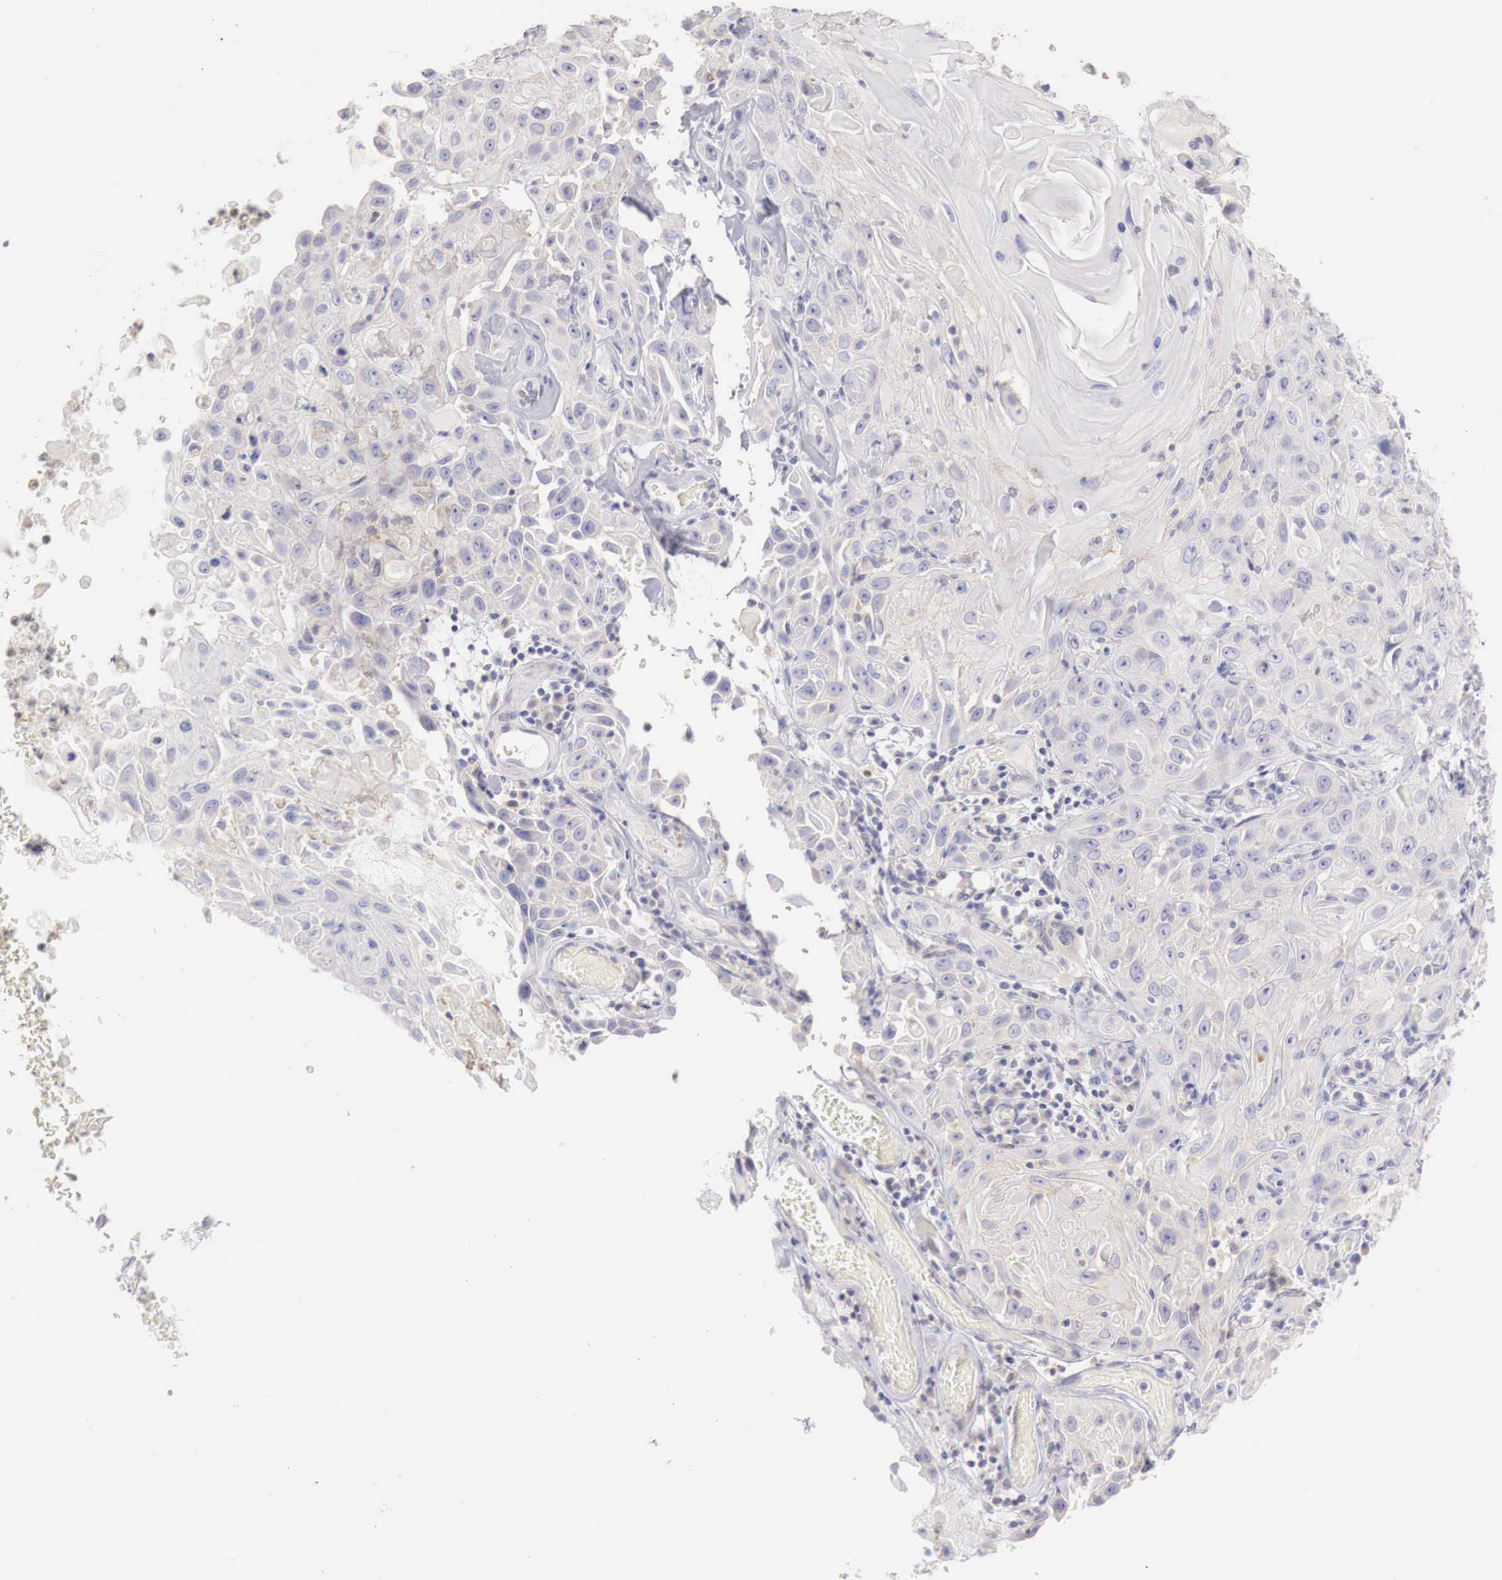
{"staining": {"intensity": "negative", "quantity": "none", "location": "none"}, "tissue": "skin cancer", "cell_type": "Tumor cells", "image_type": "cancer", "snomed": [{"axis": "morphology", "description": "Squamous cell carcinoma, NOS"}, {"axis": "topography", "description": "Skin"}], "caption": "Immunohistochemistry (IHC) of human skin squamous cell carcinoma reveals no staining in tumor cells.", "gene": "TRIM13", "patient": {"sex": "male", "age": 84}}